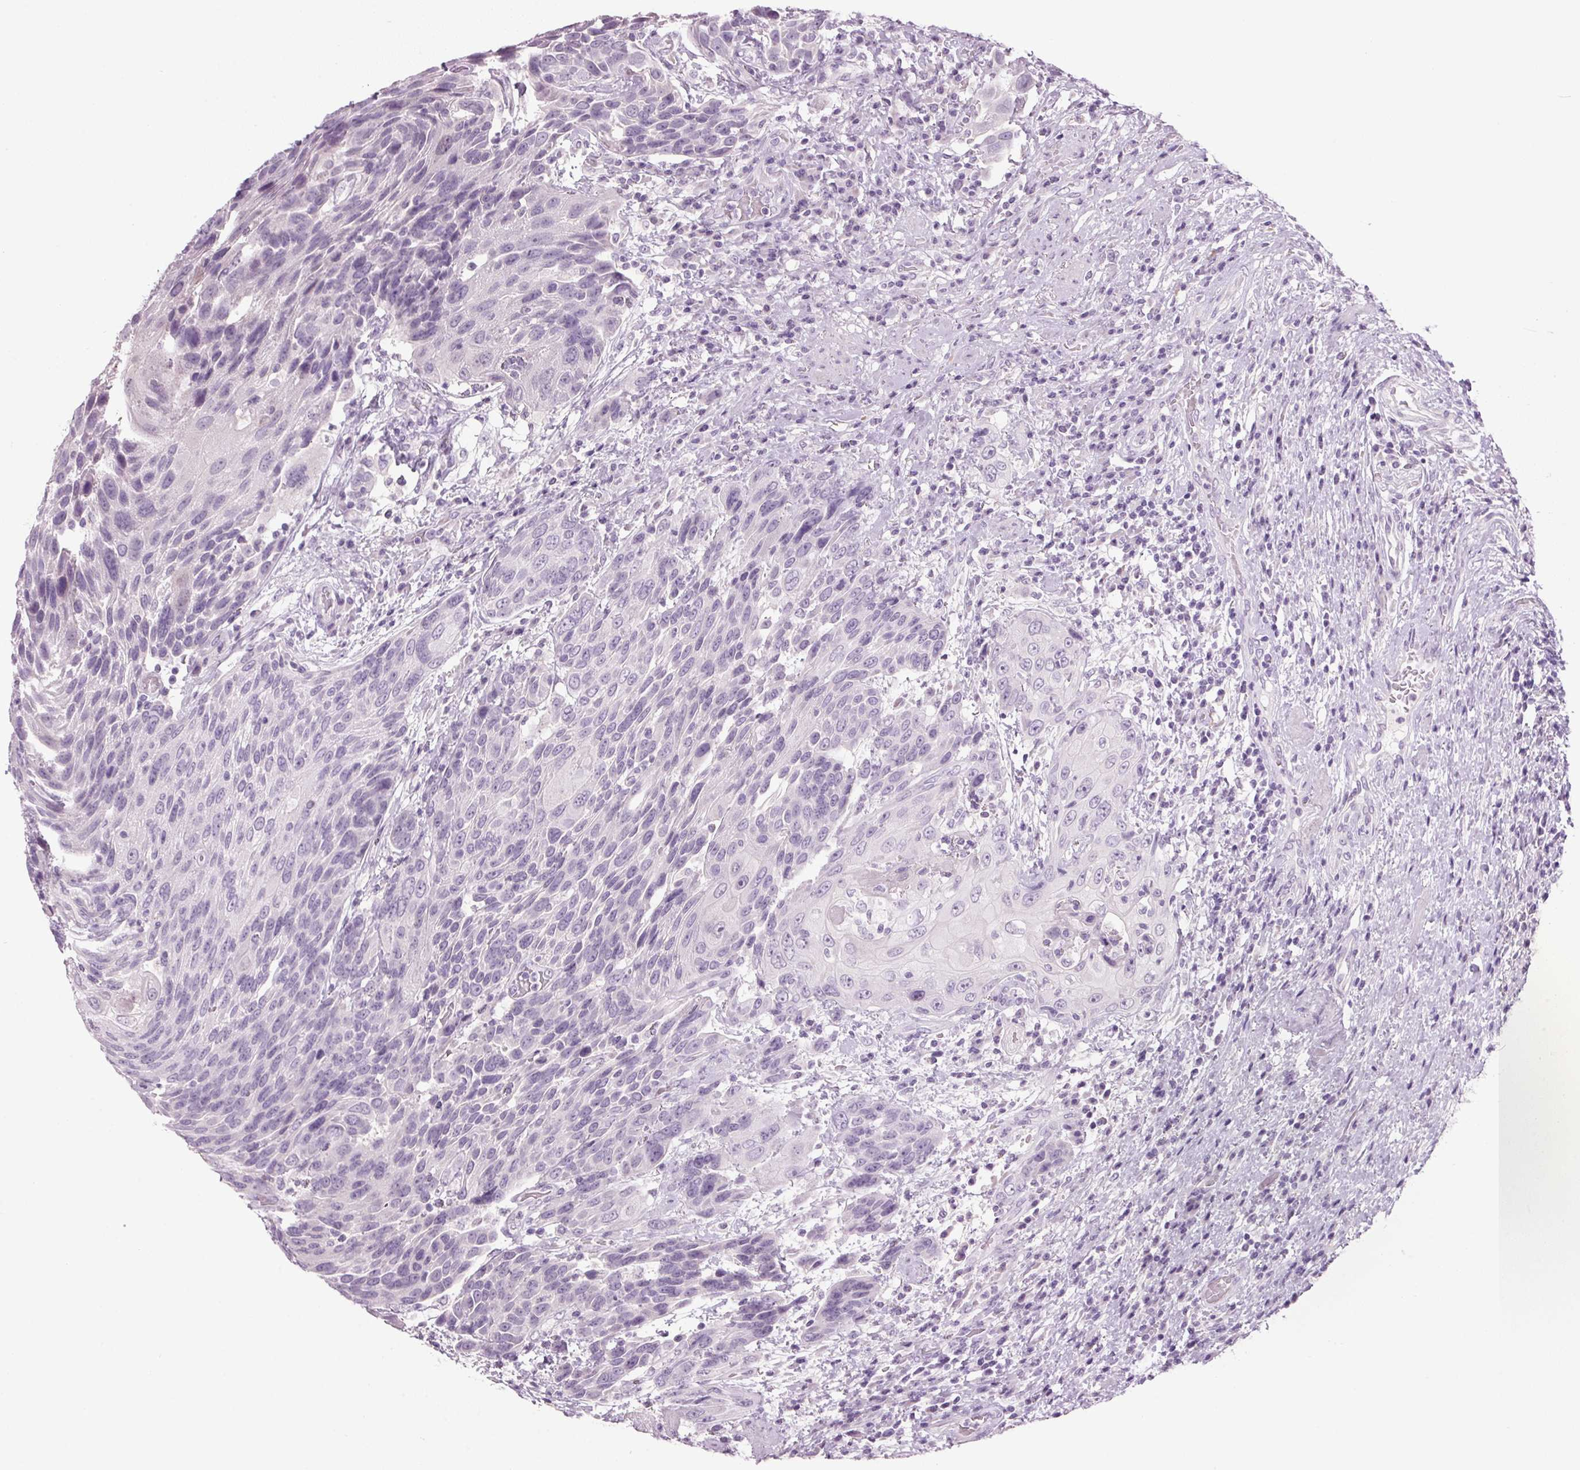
{"staining": {"intensity": "negative", "quantity": "none", "location": "none"}, "tissue": "urothelial cancer", "cell_type": "Tumor cells", "image_type": "cancer", "snomed": [{"axis": "morphology", "description": "Urothelial carcinoma, High grade"}, {"axis": "topography", "description": "Urinary bladder"}], "caption": "IHC image of neoplastic tissue: urothelial cancer stained with DAB (3,3'-diaminobenzidine) shows no significant protein expression in tumor cells.", "gene": "PPP1R1A", "patient": {"sex": "female", "age": 70}}